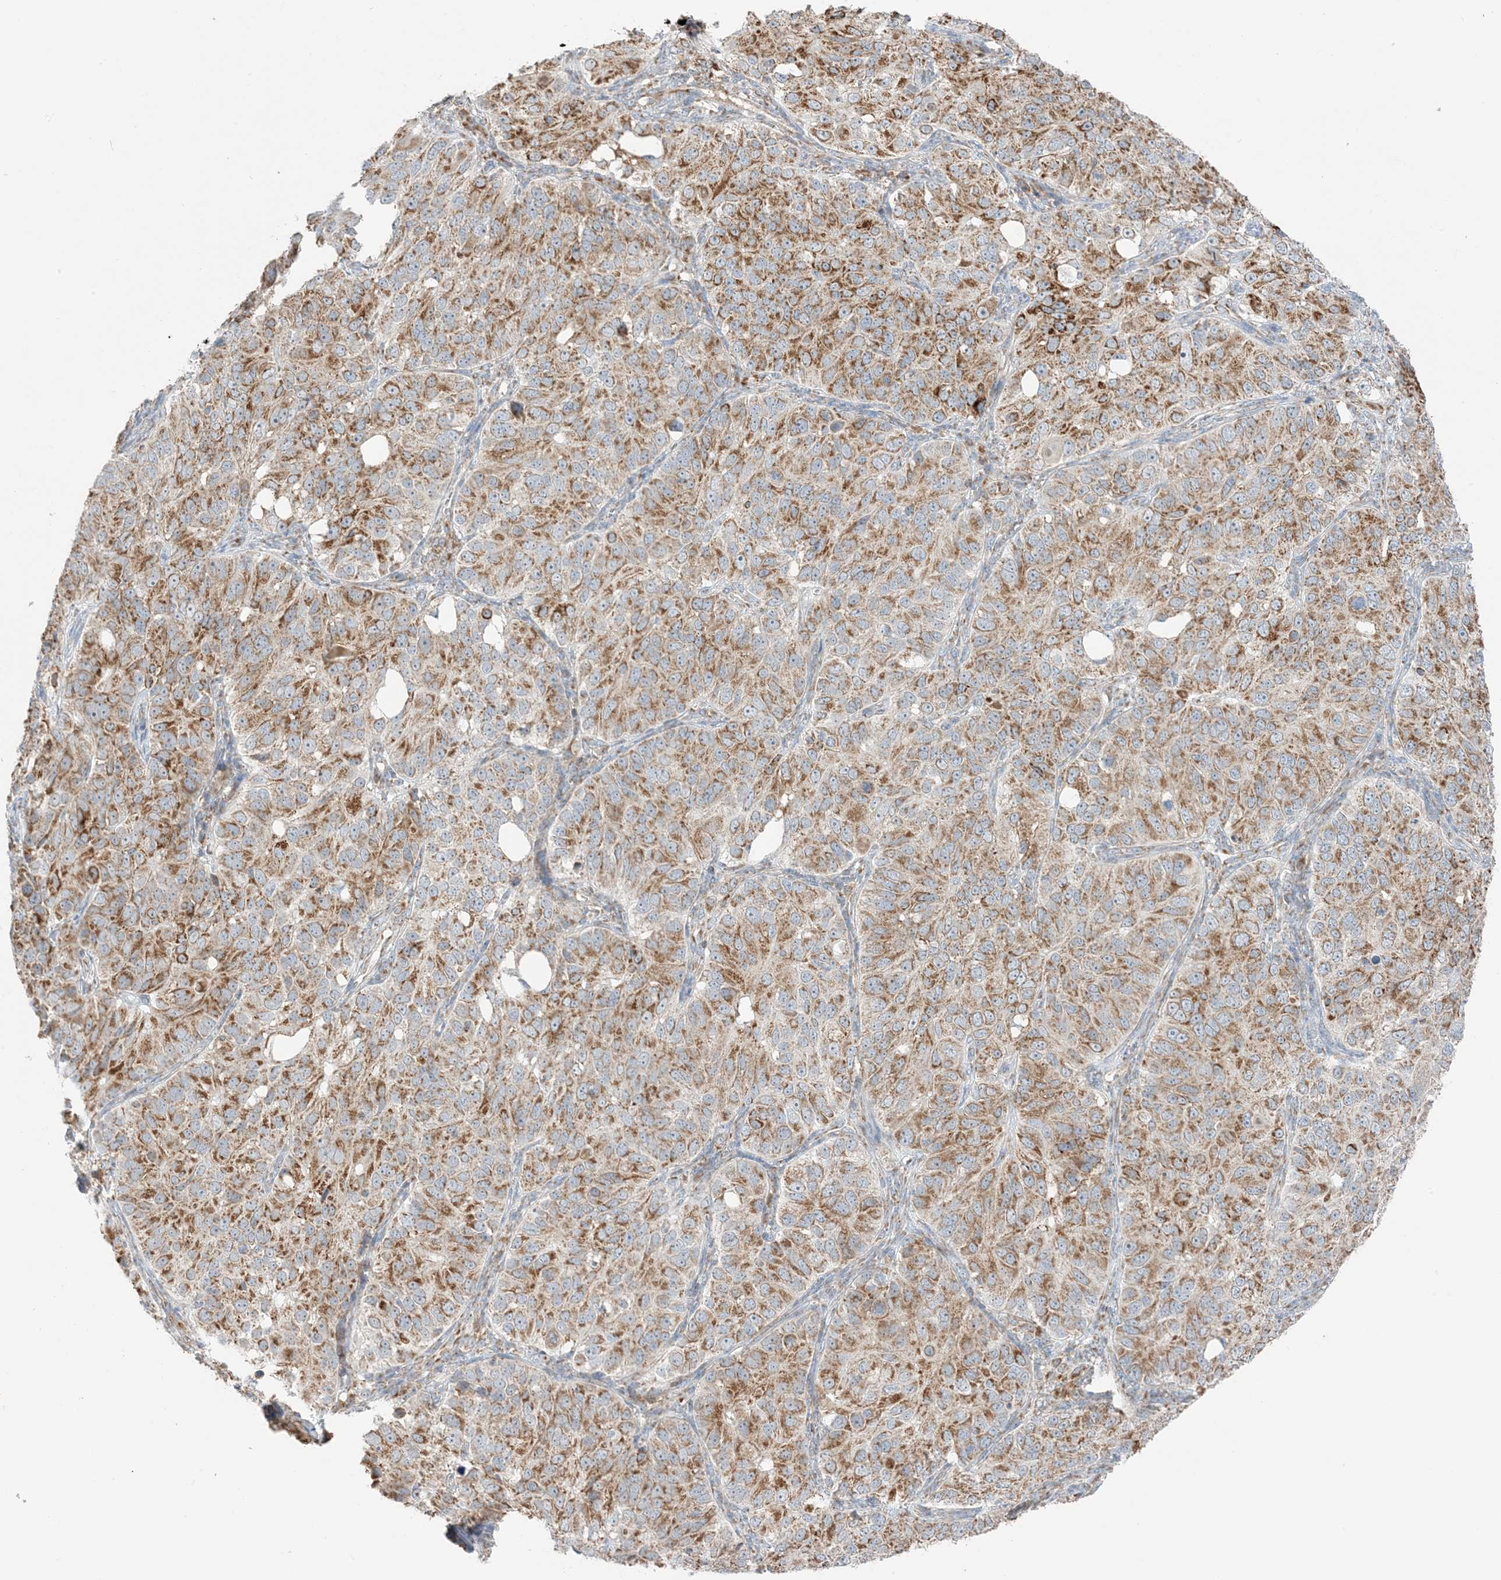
{"staining": {"intensity": "moderate", "quantity": ">75%", "location": "cytoplasmic/membranous"}, "tissue": "ovarian cancer", "cell_type": "Tumor cells", "image_type": "cancer", "snomed": [{"axis": "morphology", "description": "Carcinoma, endometroid"}, {"axis": "topography", "description": "Ovary"}], "caption": "Human endometroid carcinoma (ovarian) stained with a protein marker reveals moderate staining in tumor cells.", "gene": "SLC25A12", "patient": {"sex": "female", "age": 51}}